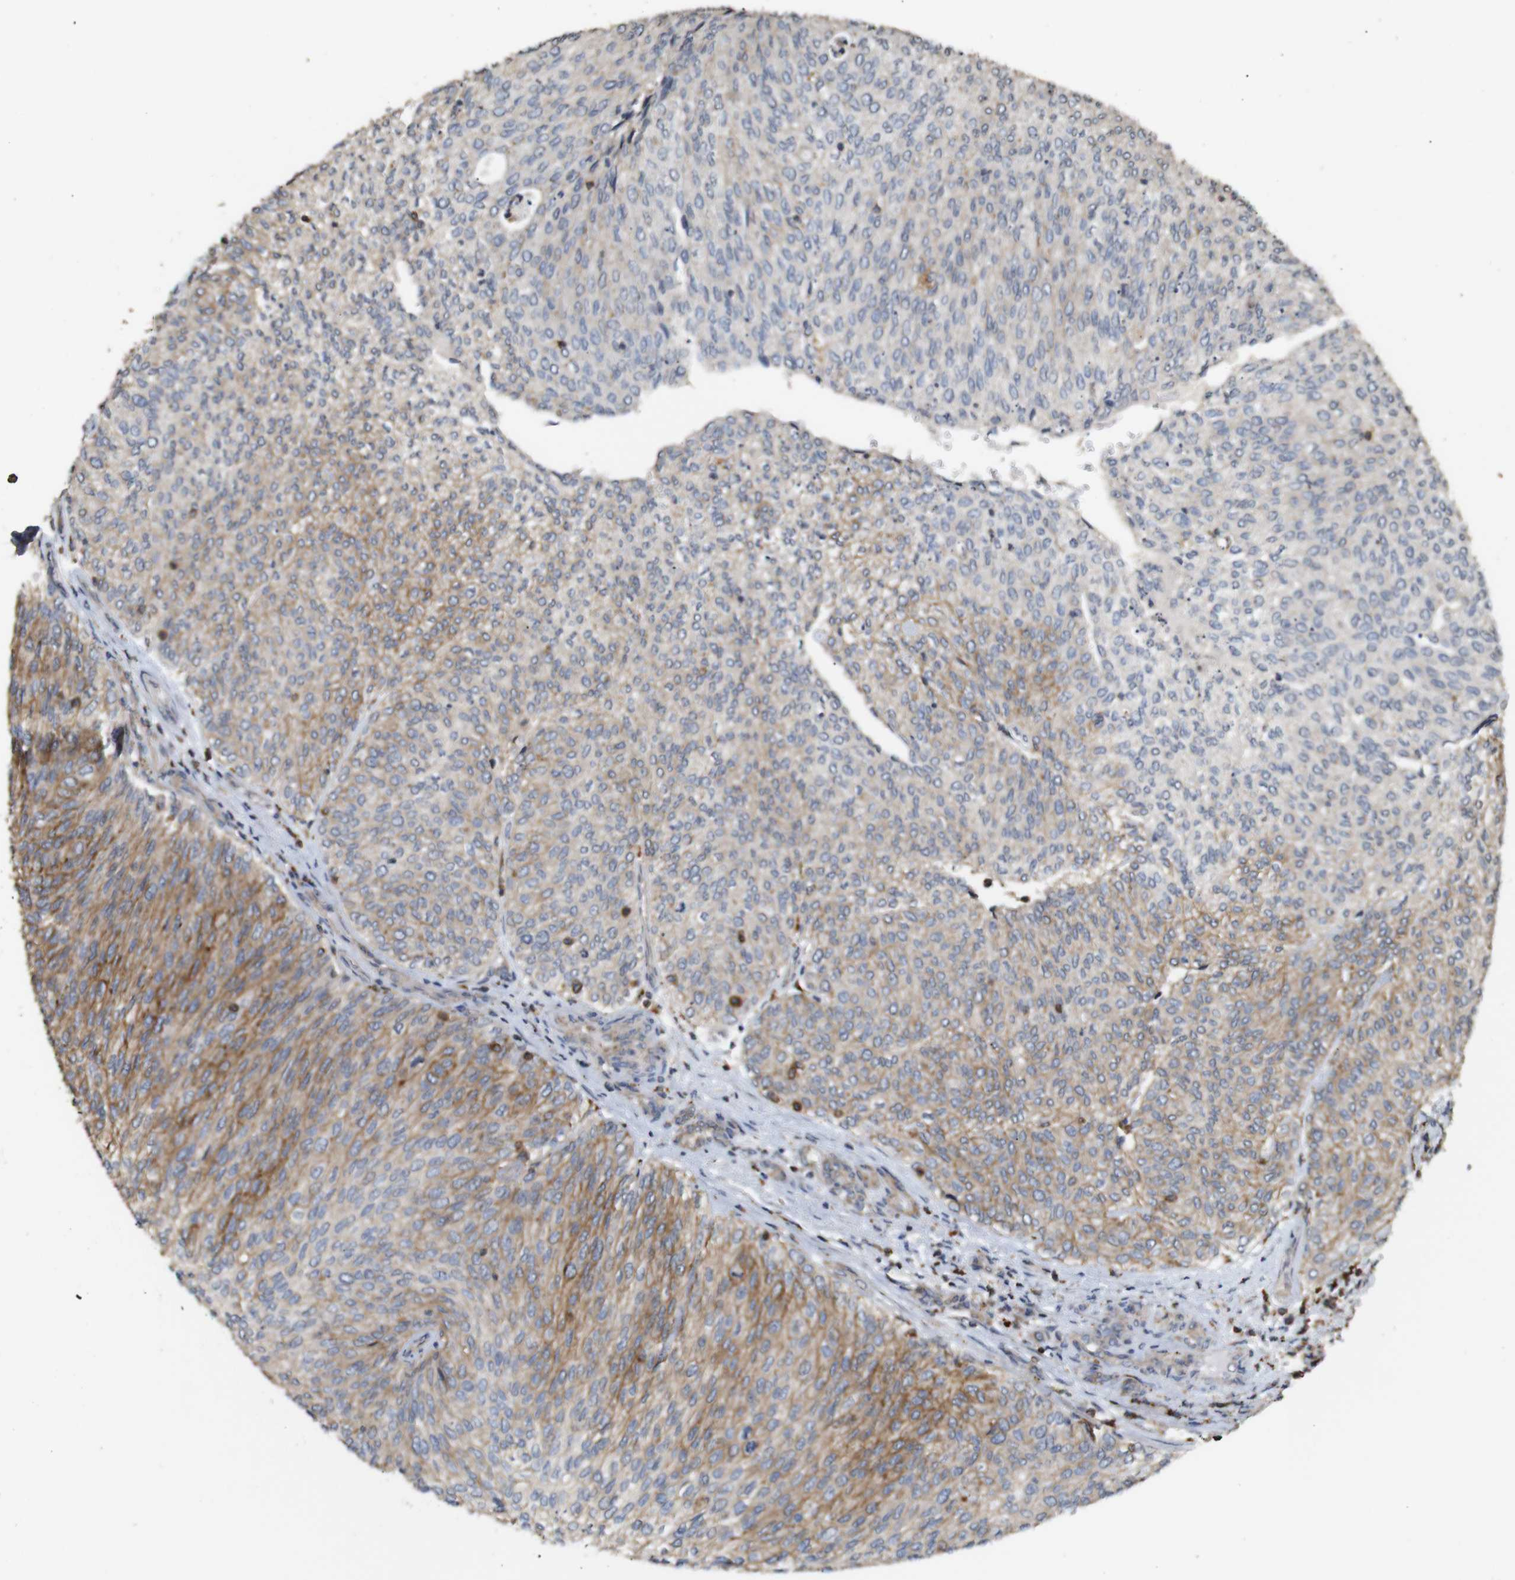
{"staining": {"intensity": "moderate", "quantity": "25%-75%", "location": "cytoplasmic/membranous"}, "tissue": "urothelial cancer", "cell_type": "Tumor cells", "image_type": "cancer", "snomed": [{"axis": "morphology", "description": "Urothelial carcinoma, Low grade"}, {"axis": "topography", "description": "Urinary bladder"}], "caption": "Human low-grade urothelial carcinoma stained with a brown dye shows moderate cytoplasmic/membranous positive expression in approximately 25%-75% of tumor cells.", "gene": "KSR1", "patient": {"sex": "female", "age": 79}}